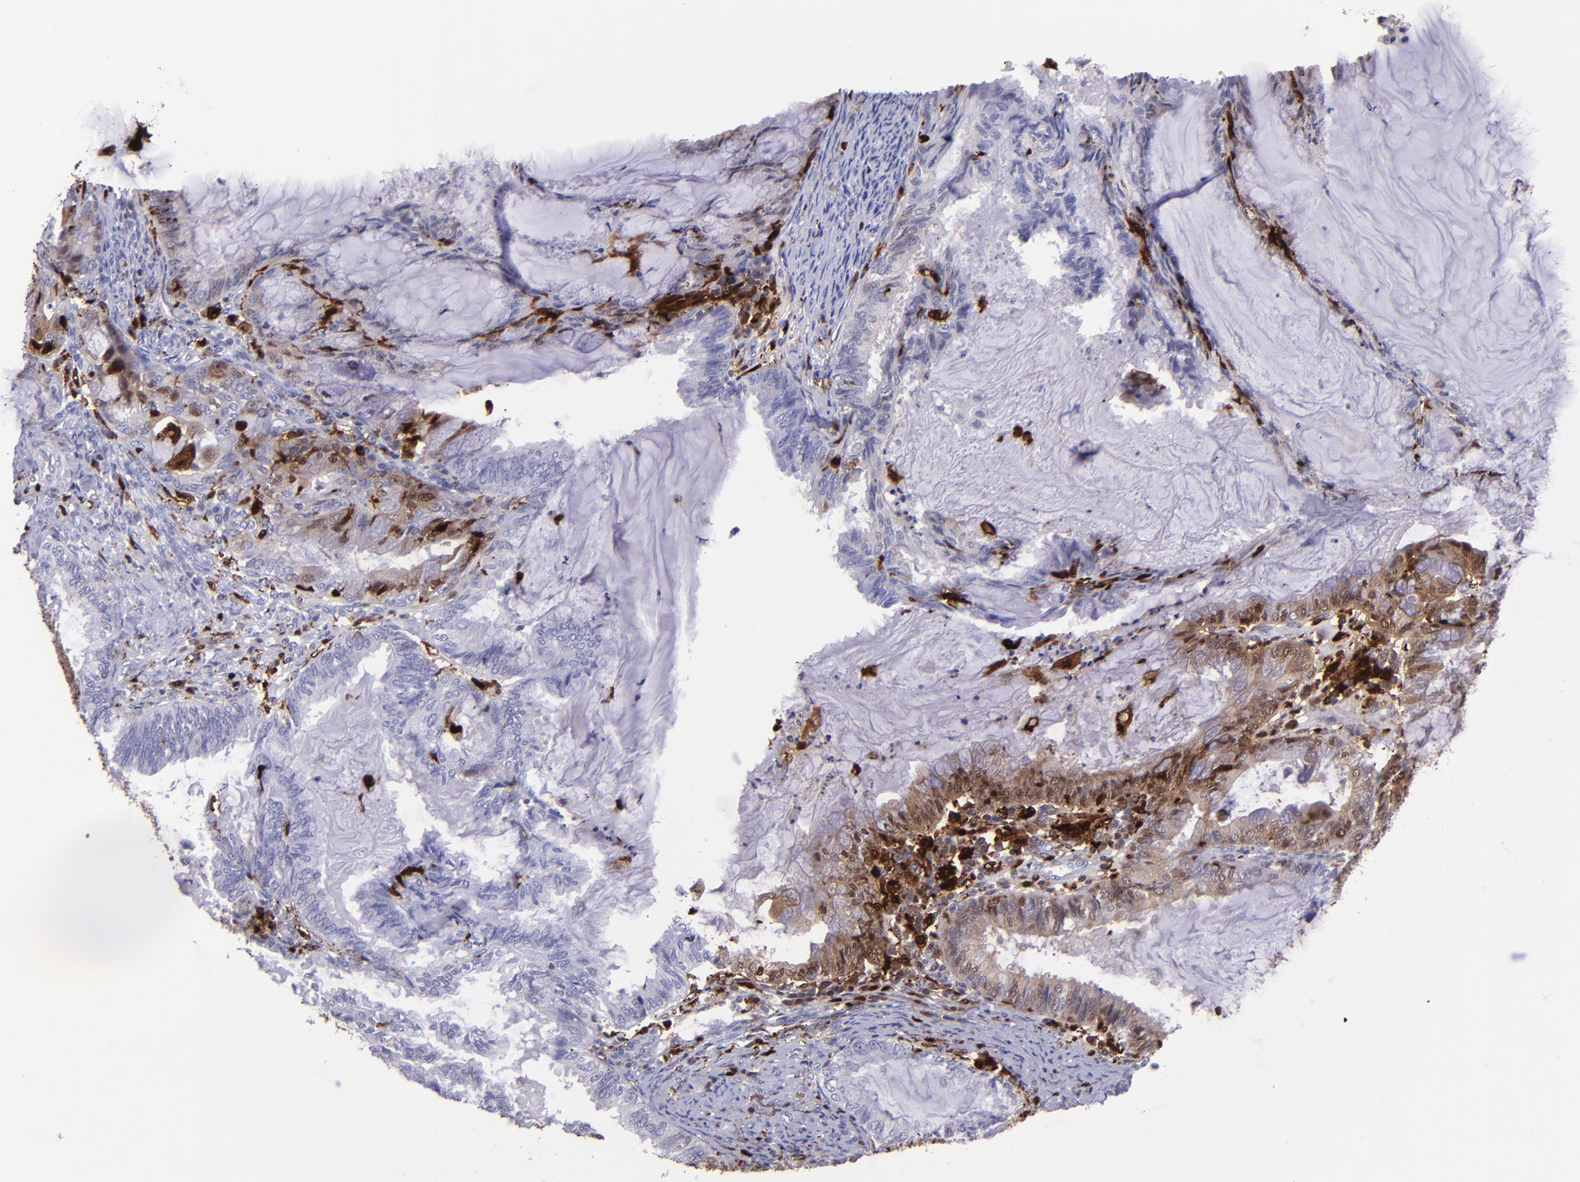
{"staining": {"intensity": "moderate", "quantity": "<25%", "location": "cytoplasmic/membranous,nuclear"}, "tissue": "endometrial cancer", "cell_type": "Tumor cells", "image_type": "cancer", "snomed": [{"axis": "morphology", "description": "Adenocarcinoma, NOS"}, {"axis": "topography", "description": "Endometrium"}], "caption": "Adenocarcinoma (endometrial) stained with DAB immunohistochemistry demonstrates low levels of moderate cytoplasmic/membranous and nuclear expression in about <25% of tumor cells. Ihc stains the protein in brown and the nuclei are stained blue.", "gene": "TYMP", "patient": {"sex": "female", "age": 86}}